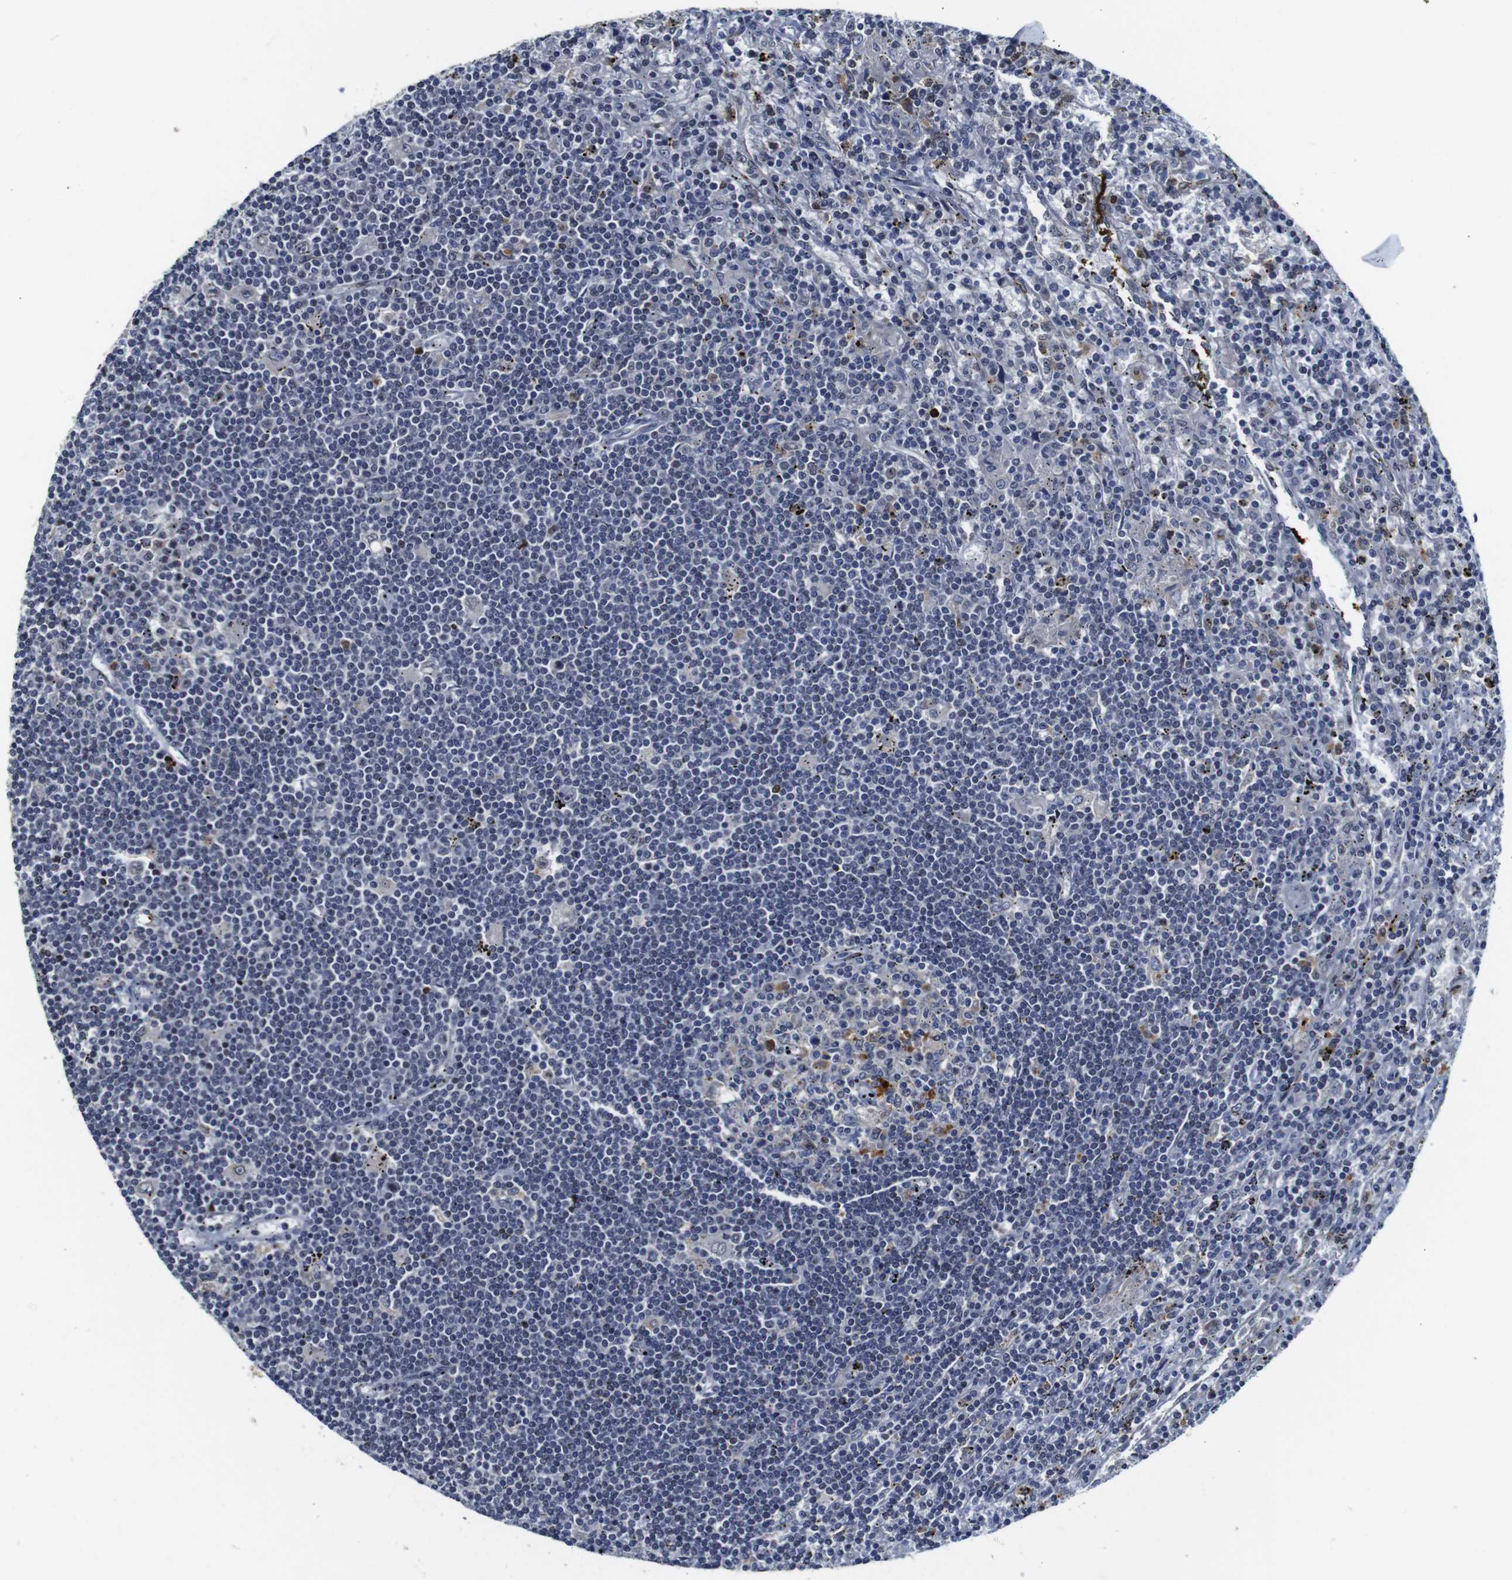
{"staining": {"intensity": "moderate", "quantity": "<25%", "location": "cytoplasmic/membranous,nuclear"}, "tissue": "lymphoma", "cell_type": "Tumor cells", "image_type": "cancer", "snomed": [{"axis": "morphology", "description": "Malignant lymphoma, non-Hodgkin's type, Low grade"}, {"axis": "topography", "description": "Spleen"}], "caption": "Immunohistochemistry (IHC) of human low-grade malignant lymphoma, non-Hodgkin's type shows low levels of moderate cytoplasmic/membranous and nuclear positivity in about <25% of tumor cells. (IHC, brightfield microscopy, high magnification).", "gene": "NTRK3", "patient": {"sex": "male", "age": 76}}